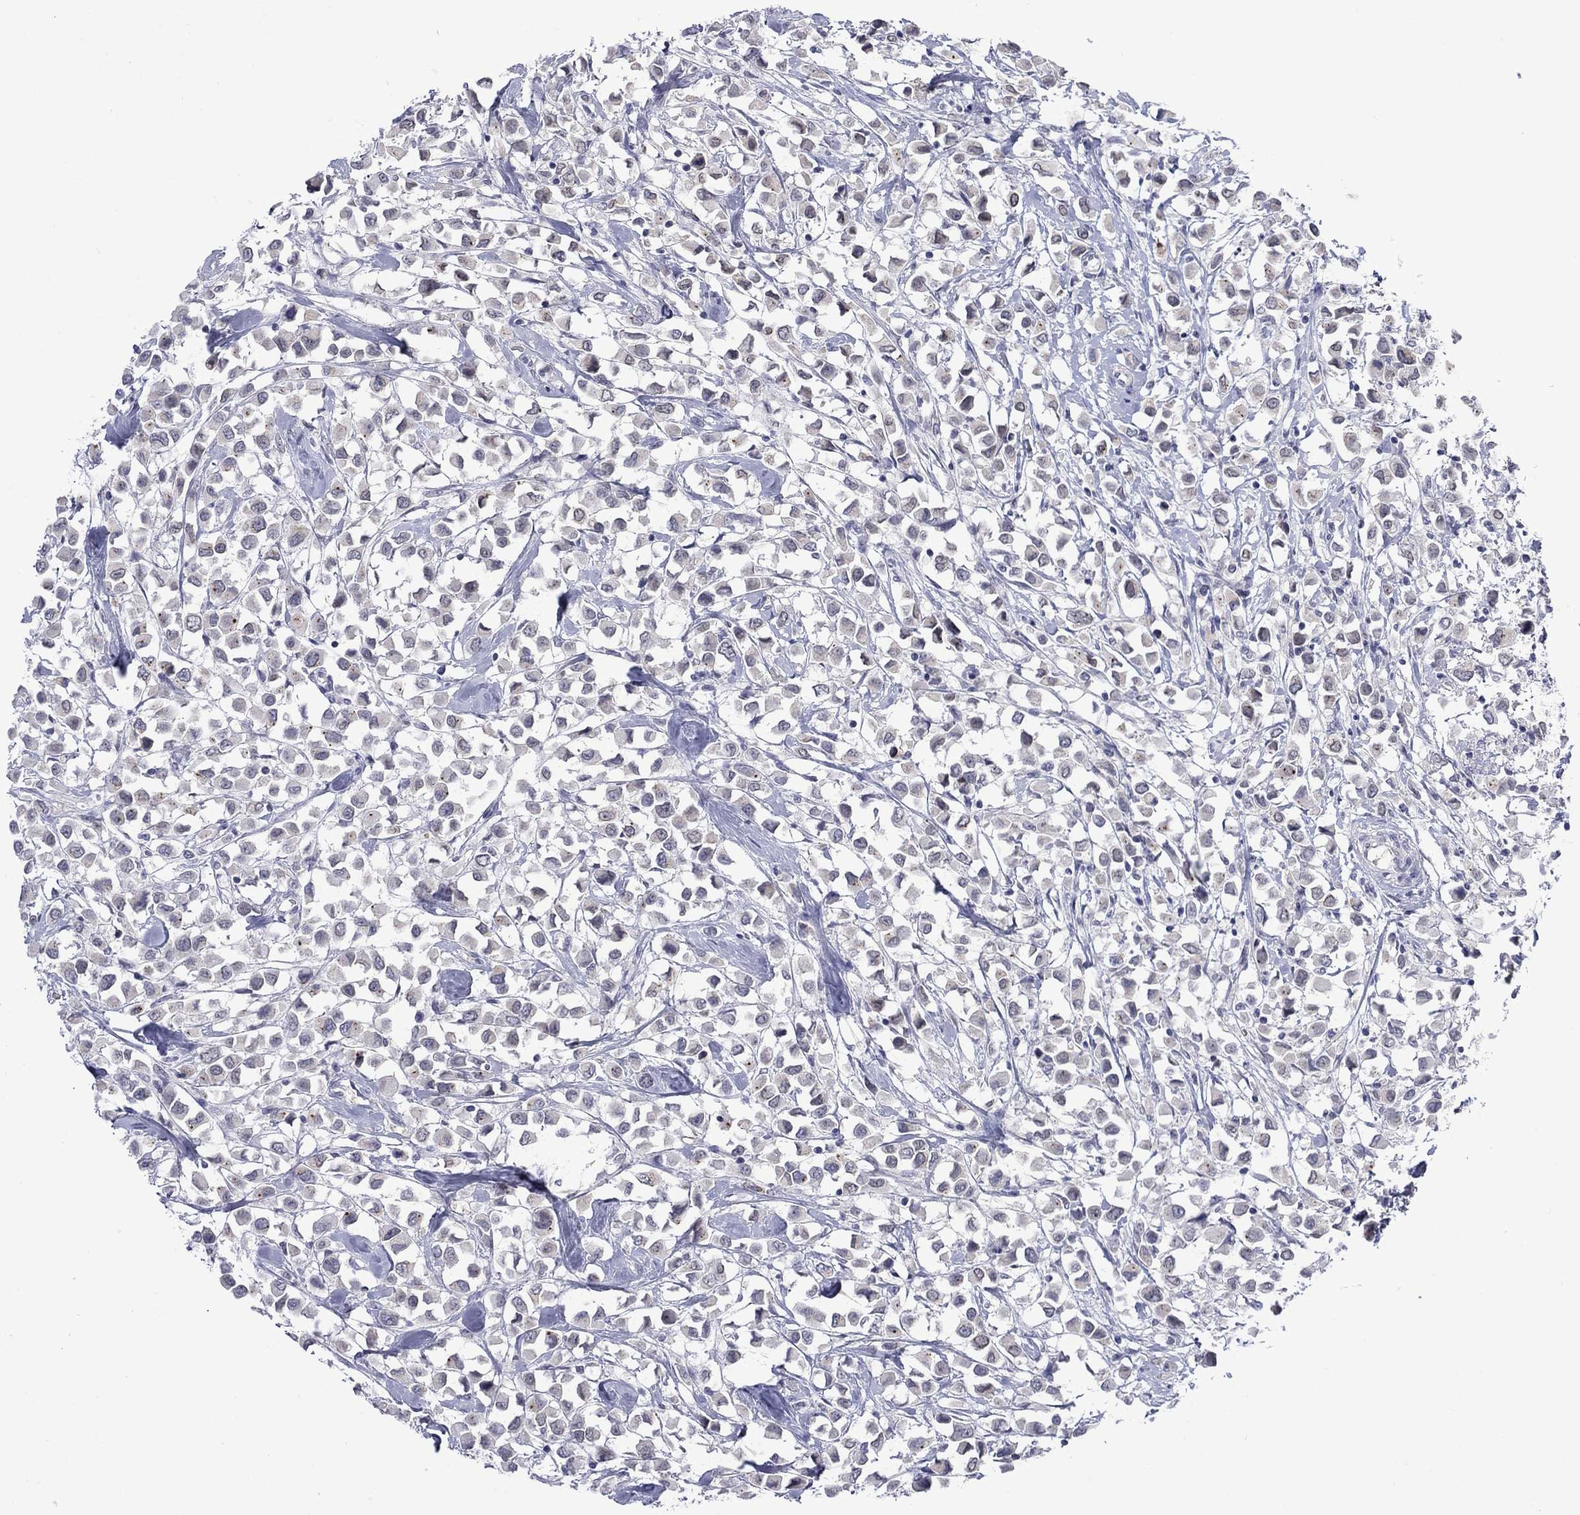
{"staining": {"intensity": "negative", "quantity": "none", "location": "none"}, "tissue": "breast cancer", "cell_type": "Tumor cells", "image_type": "cancer", "snomed": [{"axis": "morphology", "description": "Duct carcinoma"}, {"axis": "topography", "description": "Breast"}], "caption": "Tumor cells show no significant protein positivity in invasive ductal carcinoma (breast). The staining is performed using DAB (3,3'-diaminobenzidine) brown chromogen with nuclei counter-stained in using hematoxylin.", "gene": "NSMF", "patient": {"sex": "female", "age": 61}}